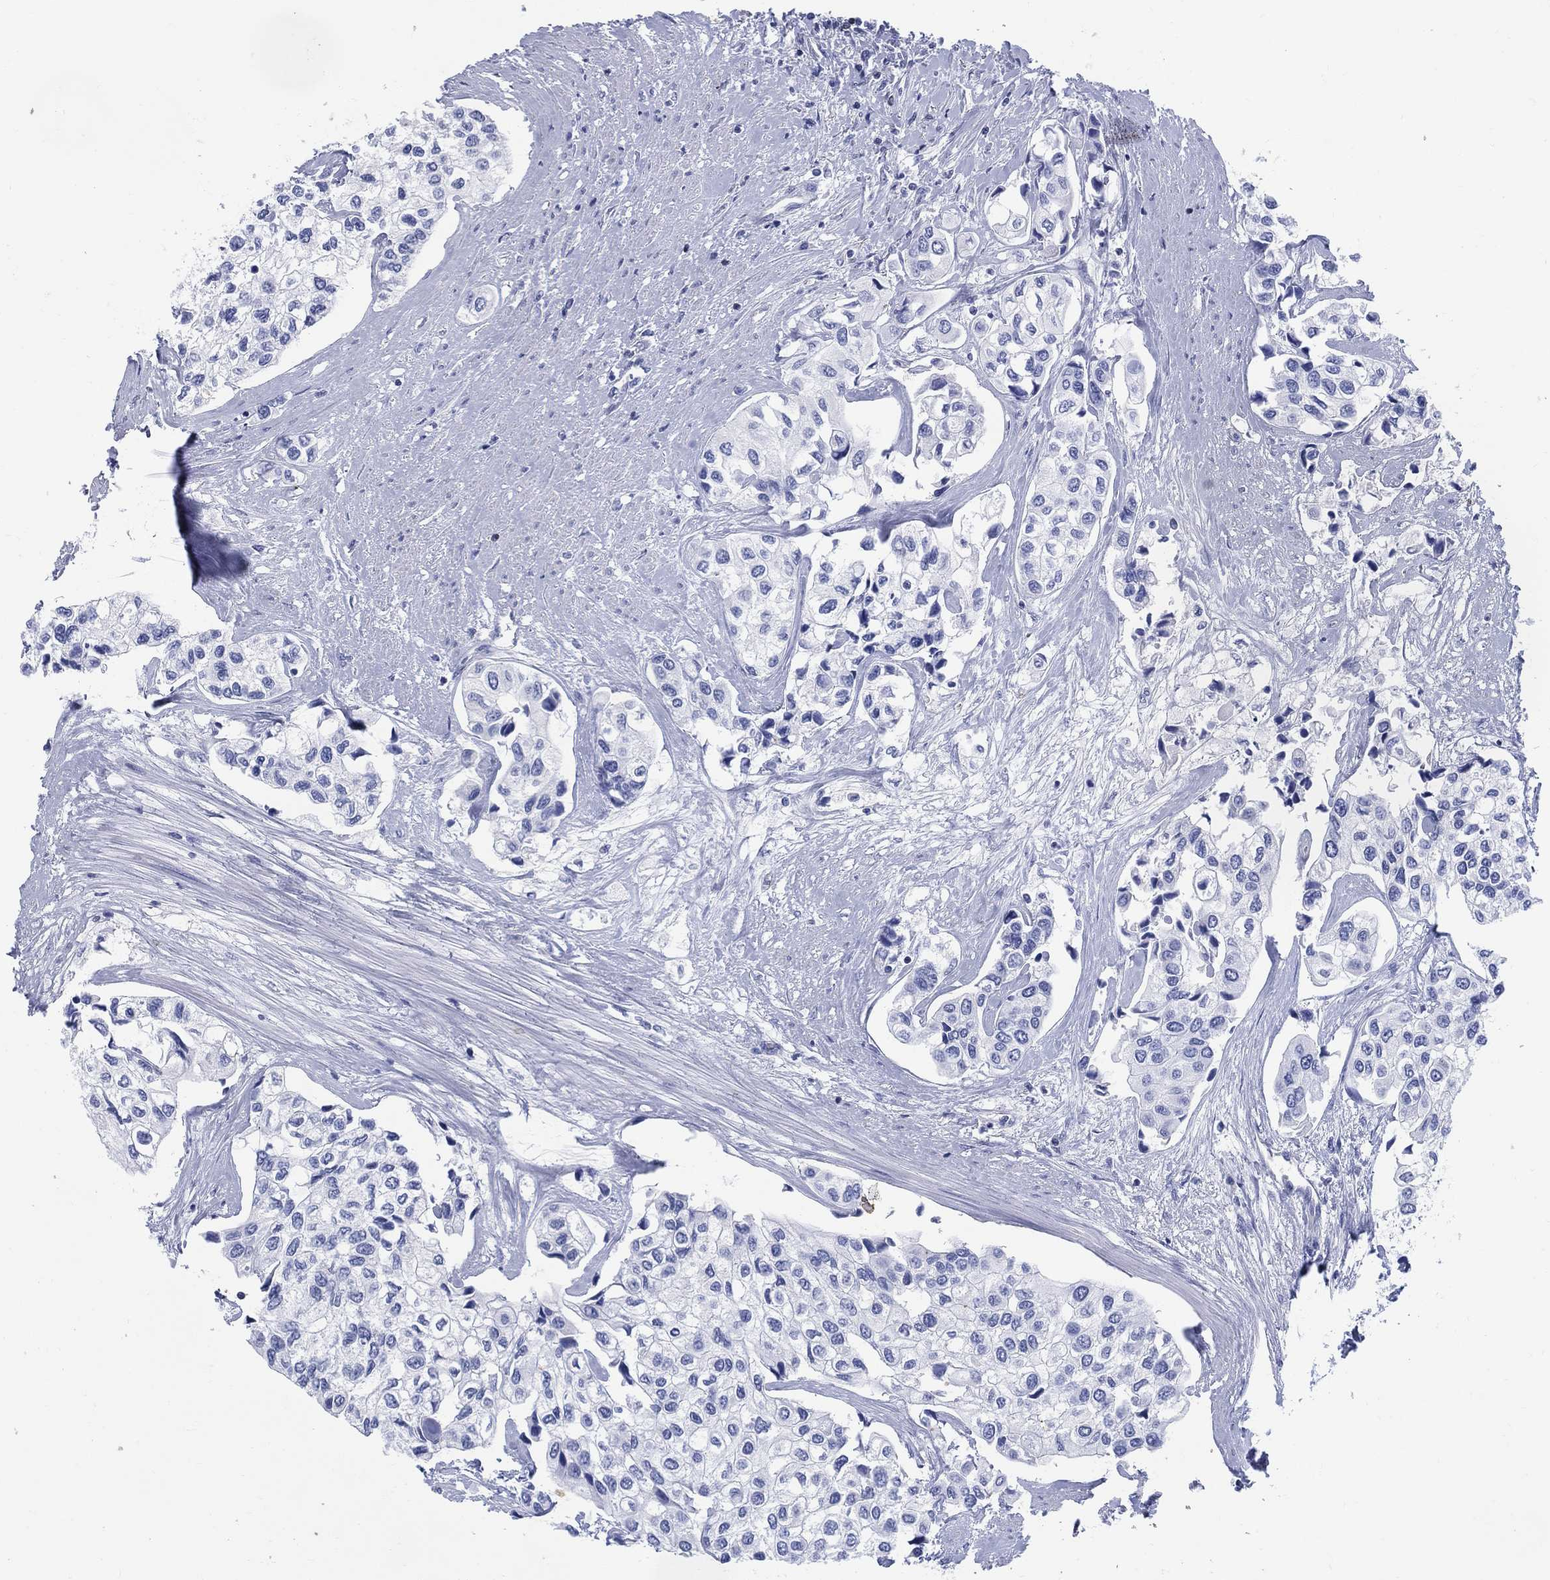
{"staining": {"intensity": "negative", "quantity": "none", "location": "none"}, "tissue": "urothelial cancer", "cell_type": "Tumor cells", "image_type": "cancer", "snomed": [{"axis": "morphology", "description": "Urothelial carcinoma, High grade"}, {"axis": "topography", "description": "Urinary bladder"}], "caption": "The photomicrograph exhibits no staining of tumor cells in urothelial cancer. The staining is performed using DAB brown chromogen with nuclei counter-stained in using hematoxylin.", "gene": "DDI1", "patient": {"sex": "male", "age": 73}}